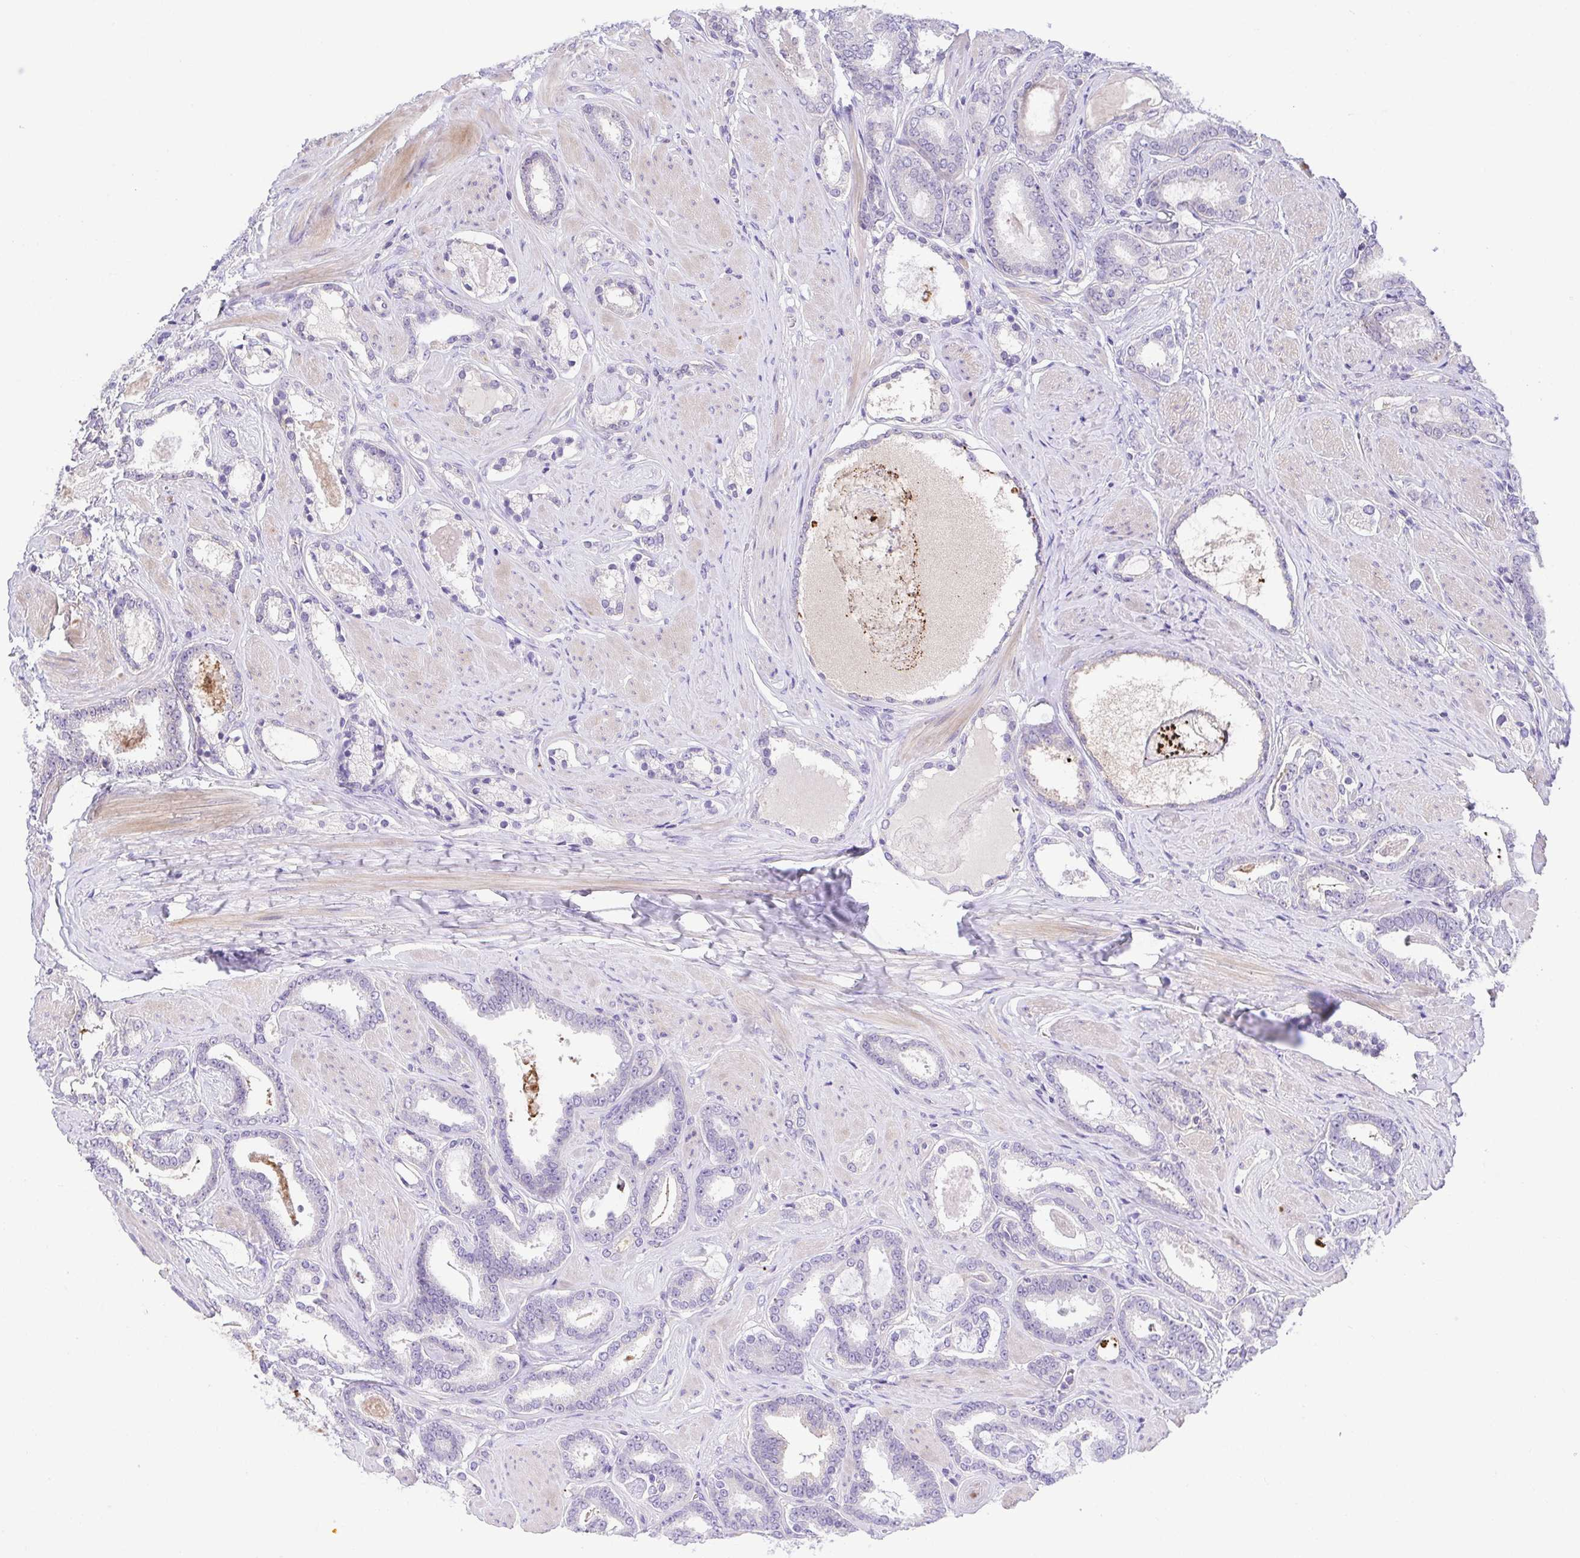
{"staining": {"intensity": "negative", "quantity": "none", "location": "none"}, "tissue": "prostate cancer", "cell_type": "Tumor cells", "image_type": "cancer", "snomed": [{"axis": "morphology", "description": "Adenocarcinoma, High grade"}, {"axis": "topography", "description": "Prostate"}], "caption": "This photomicrograph is of prostate cancer stained with immunohistochemistry to label a protein in brown with the nuclei are counter-stained blue. There is no positivity in tumor cells.", "gene": "PRR14L", "patient": {"sex": "male", "age": 63}}